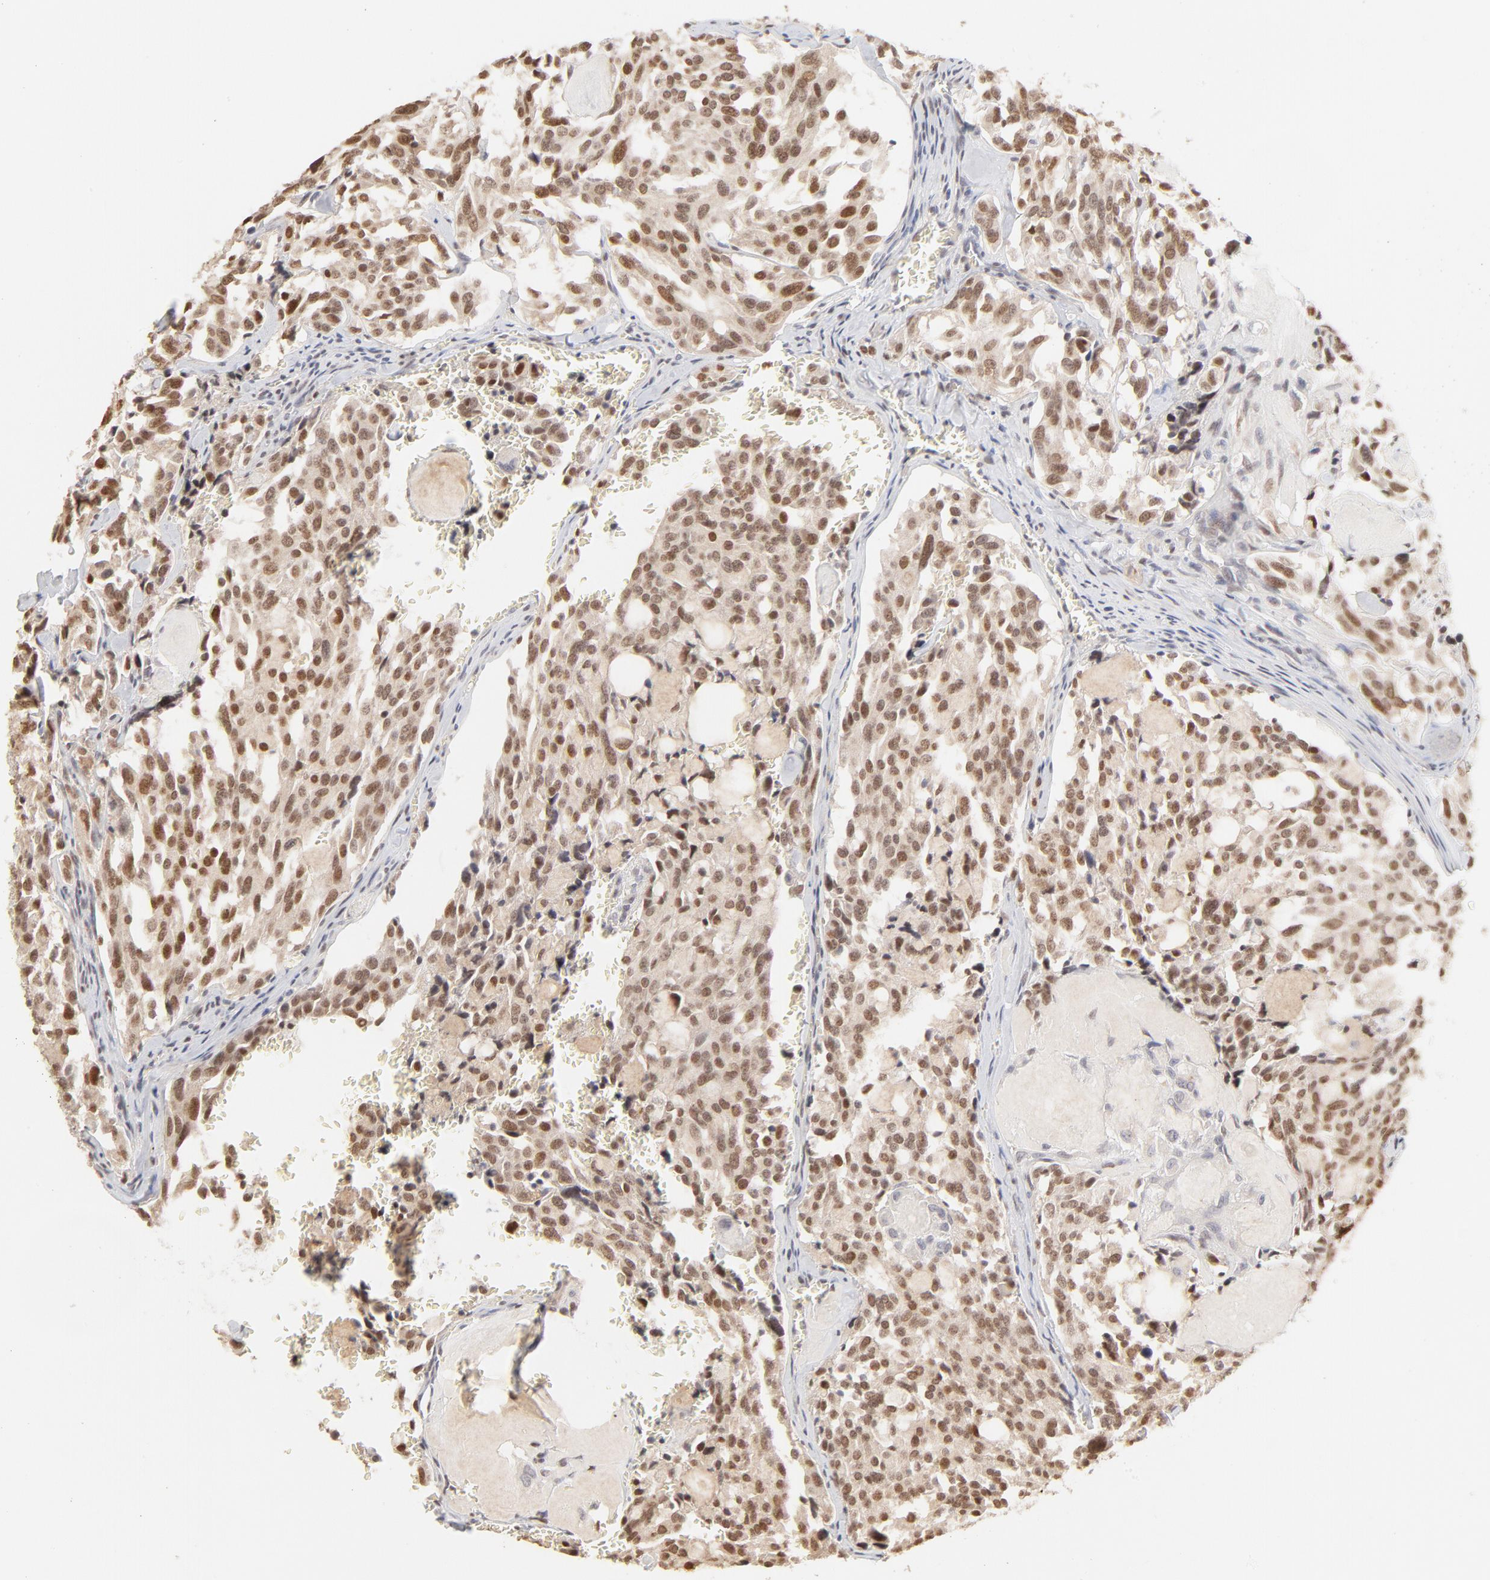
{"staining": {"intensity": "moderate", "quantity": ">75%", "location": "nuclear"}, "tissue": "thyroid cancer", "cell_type": "Tumor cells", "image_type": "cancer", "snomed": [{"axis": "morphology", "description": "Carcinoma, NOS"}, {"axis": "morphology", "description": "Carcinoid, malignant, NOS"}, {"axis": "topography", "description": "Thyroid gland"}], "caption": "IHC (DAB) staining of human thyroid cancer (carcinoid (malignant)) displays moderate nuclear protein staining in approximately >75% of tumor cells. (Stains: DAB (3,3'-diaminobenzidine) in brown, nuclei in blue, Microscopy: brightfield microscopy at high magnification).", "gene": "PBX3", "patient": {"sex": "male", "age": 33}}